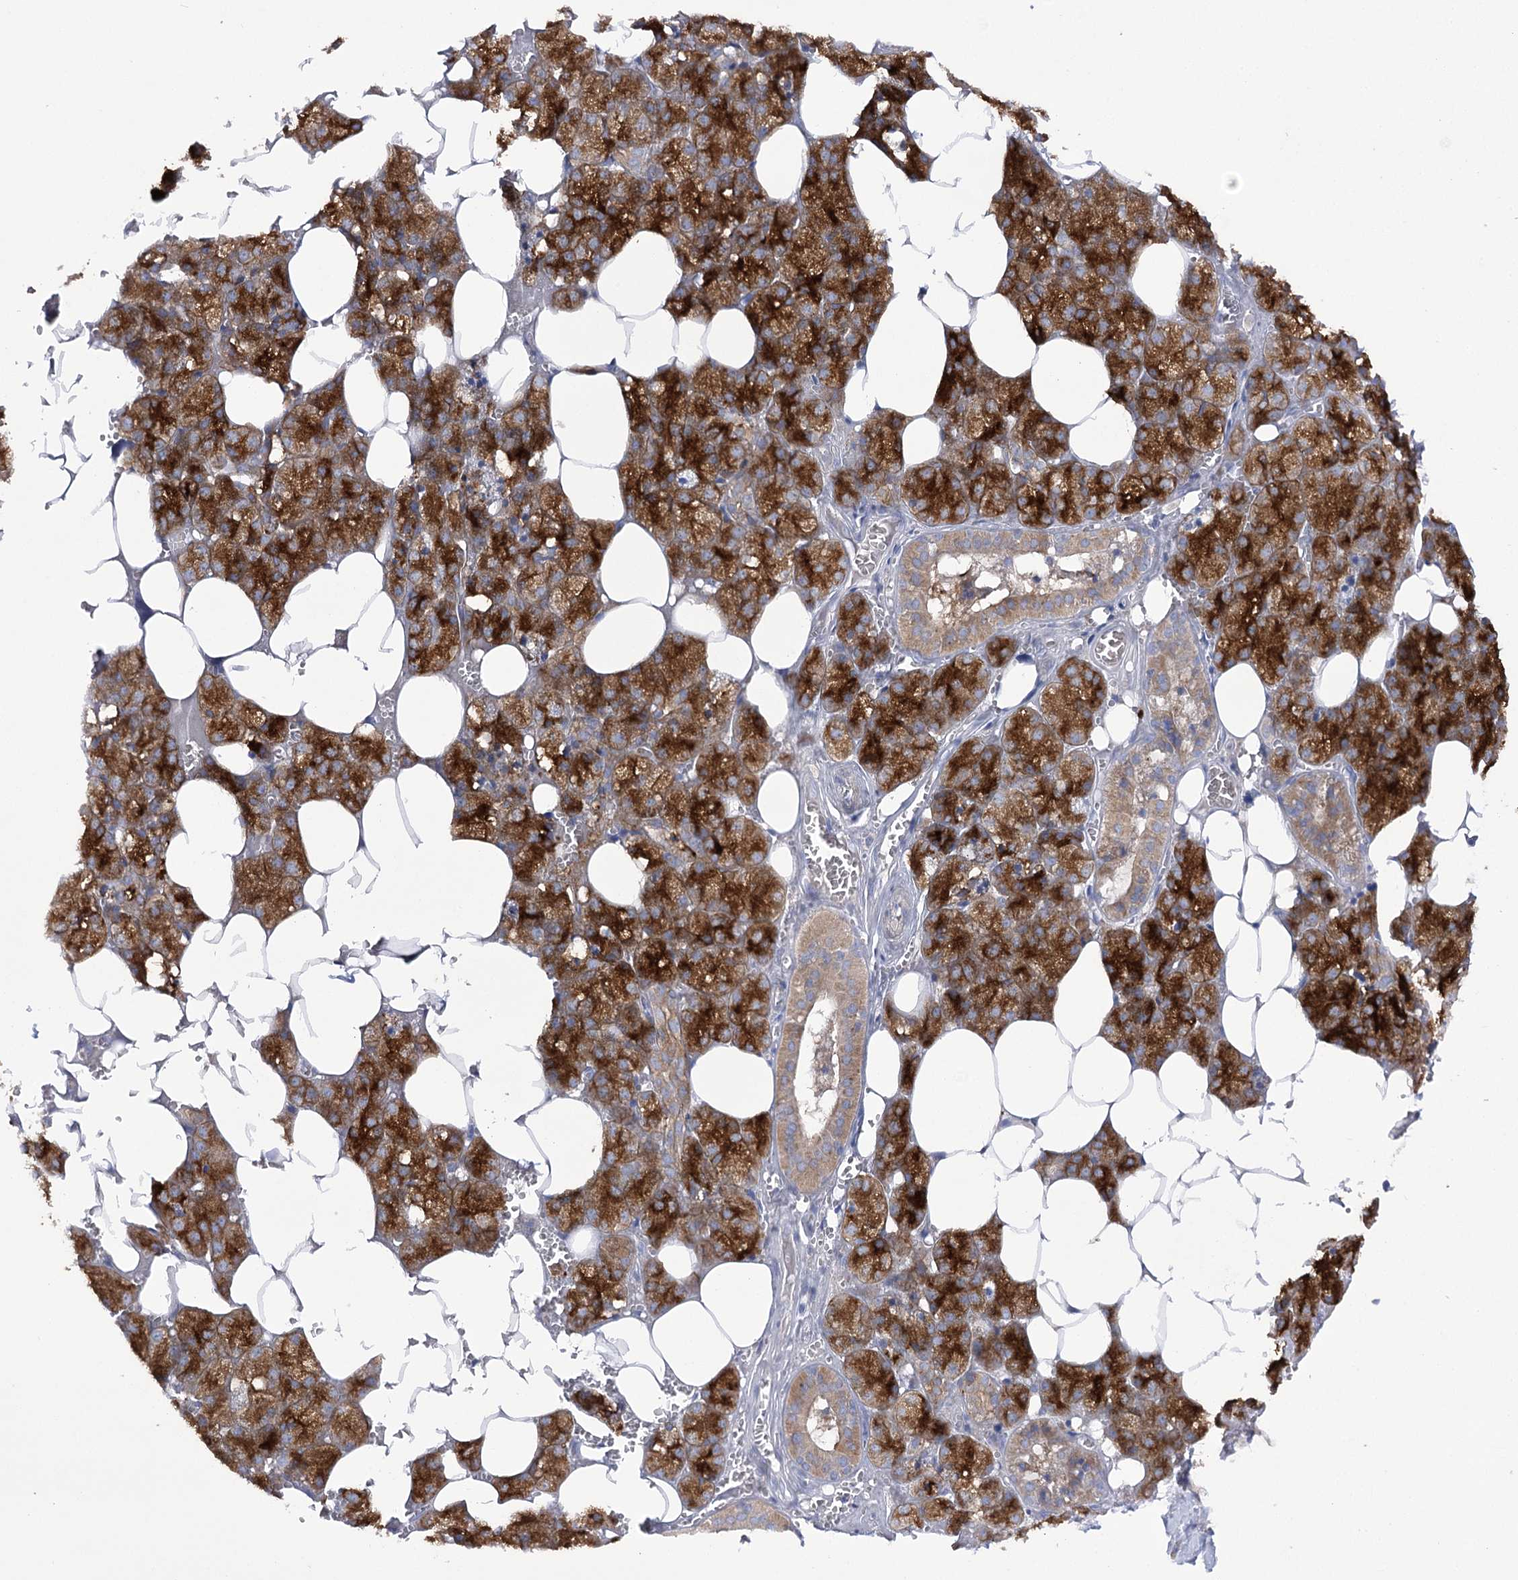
{"staining": {"intensity": "strong", "quantity": "25%-75%", "location": "cytoplasmic/membranous"}, "tissue": "salivary gland", "cell_type": "Glandular cells", "image_type": "normal", "snomed": [{"axis": "morphology", "description": "Normal tissue, NOS"}, {"axis": "topography", "description": "Salivary gland"}], "caption": "Immunohistochemical staining of normal salivary gland exhibits strong cytoplasmic/membranous protein positivity in approximately 25%-75% of glandular cells.", "gene": "COX15", "patient": {"sex": "male", "age": 62}}